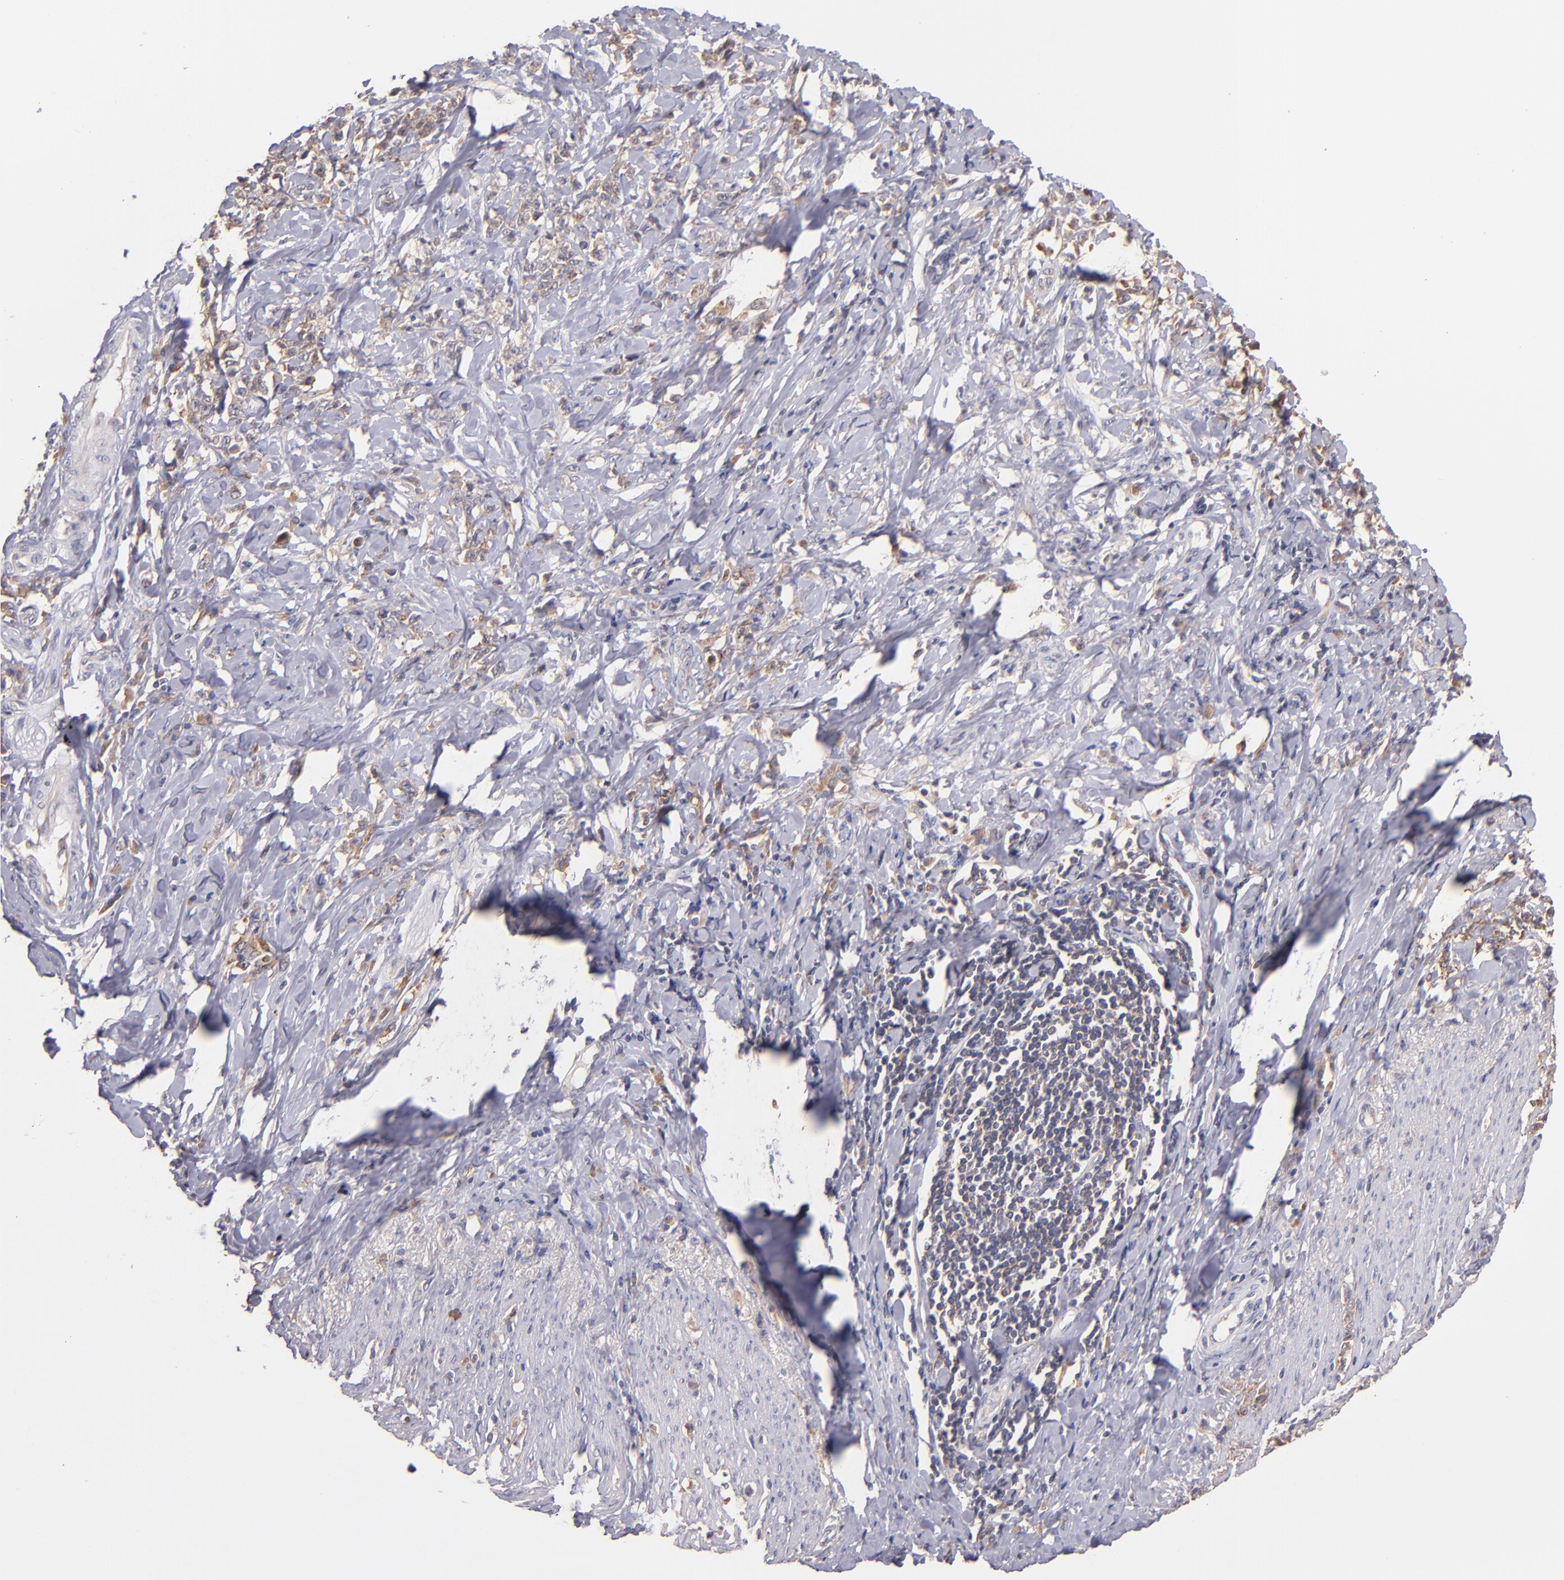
{"staining": {"intensity": "moderate", "quantity": "25%-75%", "location": "cytoplasmic/membranous"}, "tissue": "stomach cancer", "cell_type": "Tumor cells", "image_type": "cancer", "snomed": [{"axis": "morphology", "description": "Adenocarcinoma, NOS"}, {"axis": "topography", "description": "Stomach, lower"}], "caption": "A brown stain shows moderate cytoplasmic/membranous staining of a protein in human stomach adenocarcinoma tumor cells. The staining is performed using DAB (3,3'-diaminobenzidine) brown chromogen to label protein expression. The nuclei are counter-stained blue using hematoxylin.", "gene": "UPF3B", "patient": {"sex": "male", "age": 88}}